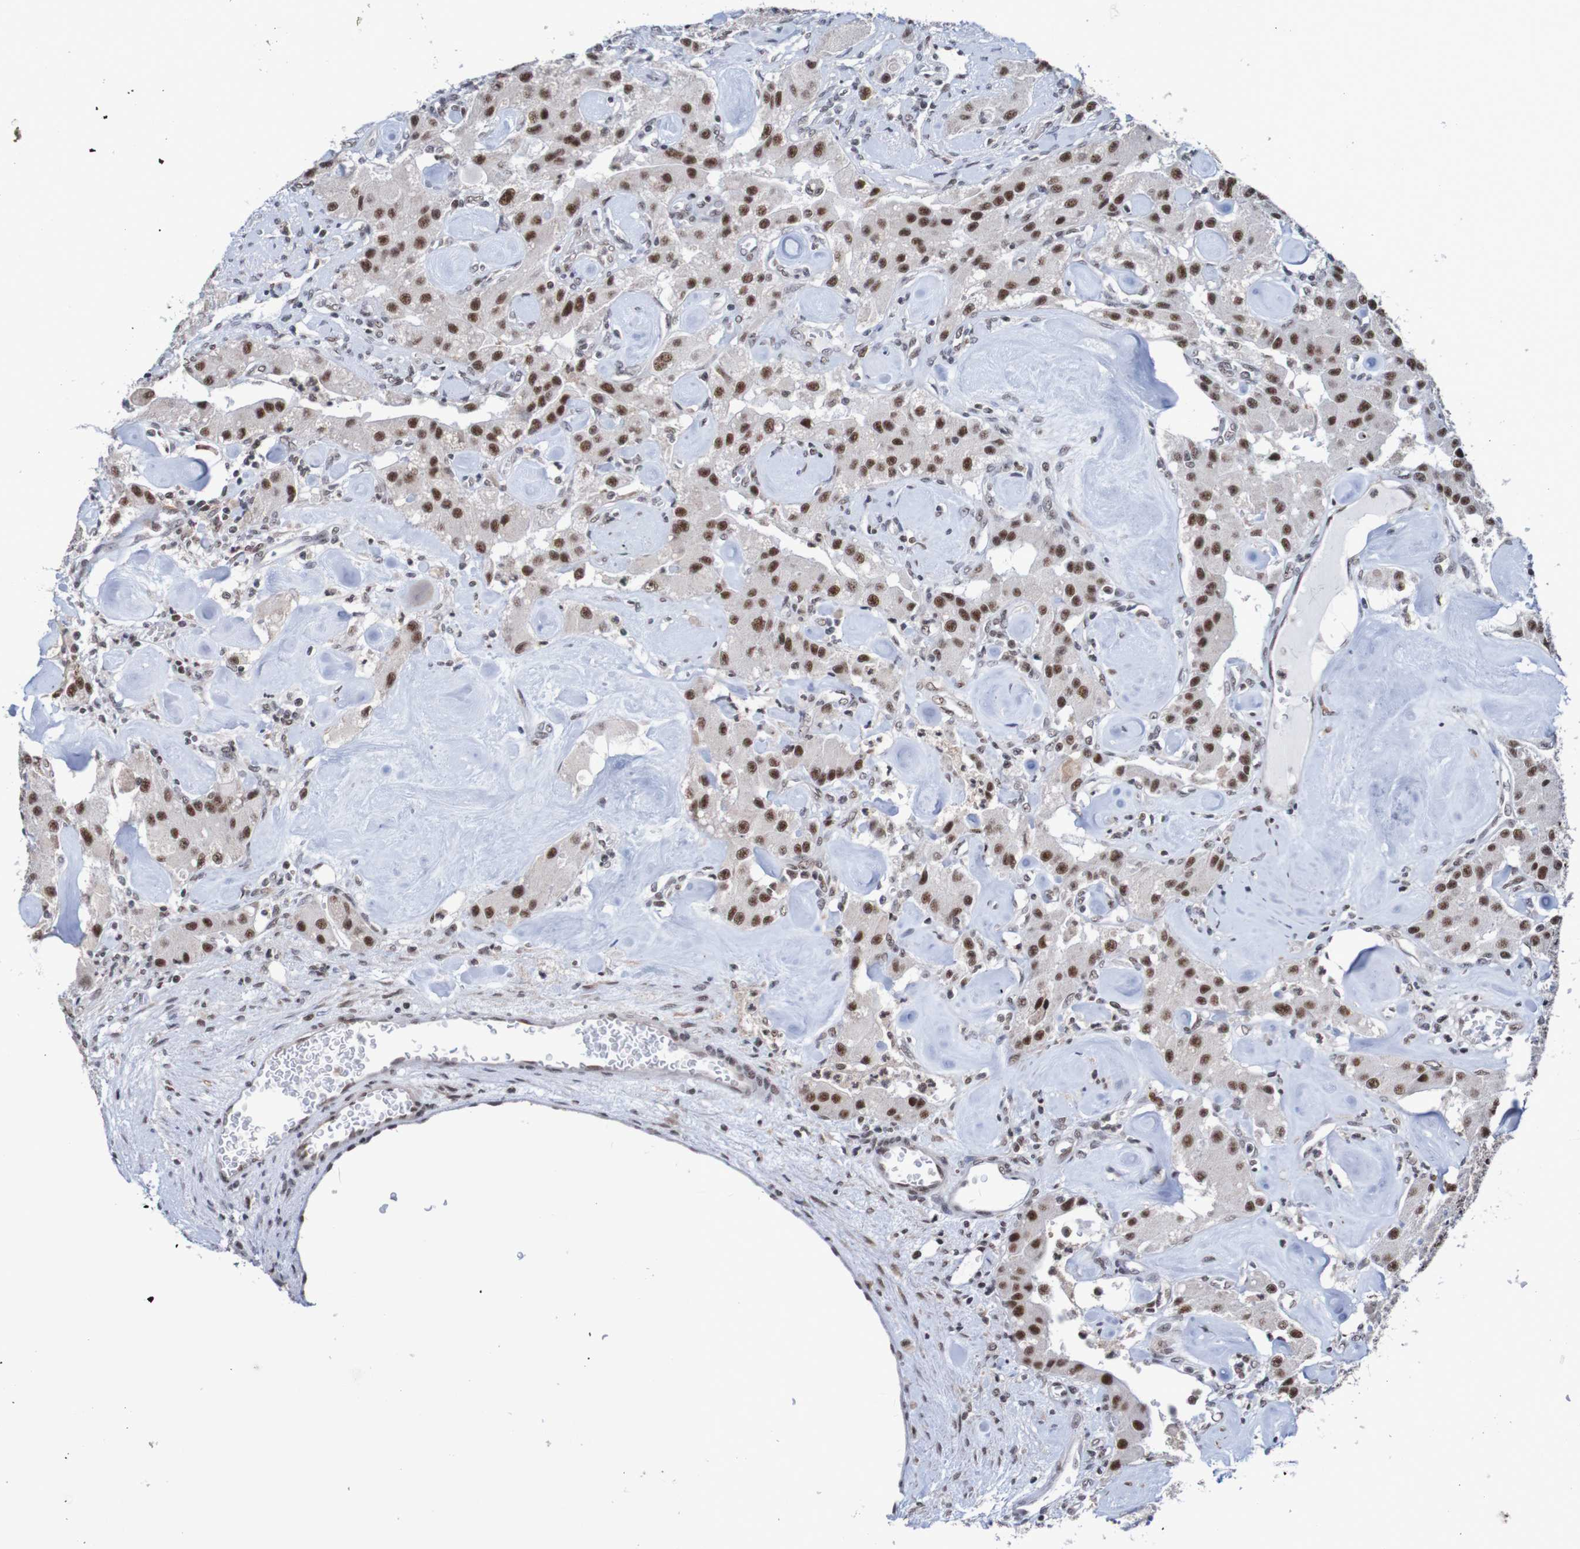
{"staining": {"intensity": "strong", "quantity": ">75%", "location": "nuclear"}, "tissue": "carcinoid", "cell_type": "Tumor cells", "image_type": "cancer", "snomed": [{"axis": "morphology", "description": "Carcinoid, malignant, NOS"}, {"axis": "topography", "description": "Pancreas"}], "caption": "Protein staining by IHC shows strong nuclear expression in about >75% of tumor cells in carcinoid (malignant). The staining was performed using DAB, with brown indicating positive protein expression. Nuclei are stained blue with hematoxylin.", "gene": "CDC5L", "patient": {"sex": "male", "age": 41}}